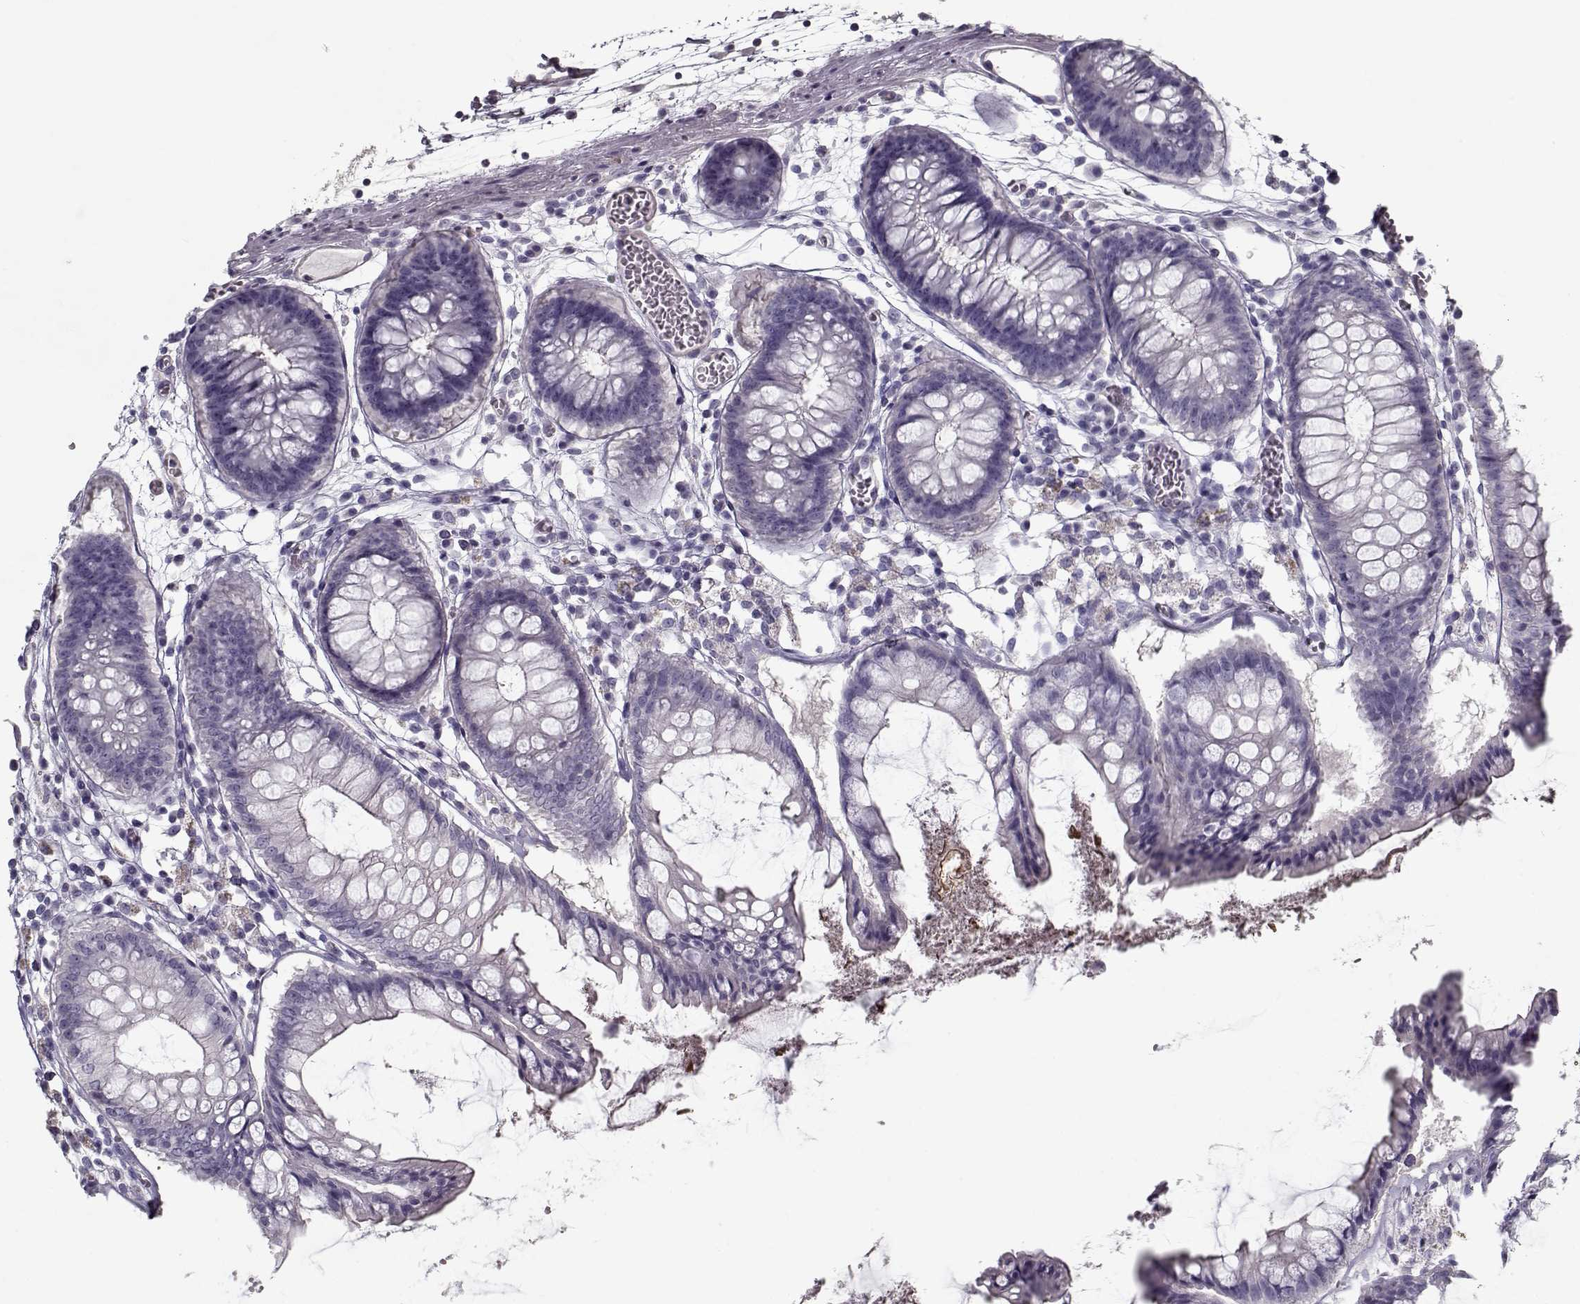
{"staining": {"intensity": "negative", "quantity": "none", "location": "none"}, "tissue": "colon", "cell_type": "Endothelial cells", "image_type": "normal", "snomed": [{"axis": "morphology", "description": "Normal tissue, NOS"}, {"axis": "morphology", "description": "Adenocarcinoma, NOS"}, {"axis": "topography", "description": "Colon"}], "caption": "Protein analysis of normal colon exhibits no significant staining in endothelial cells.", "gene": "CCDC136", "patient": {"sex": "male", "age": 65}}